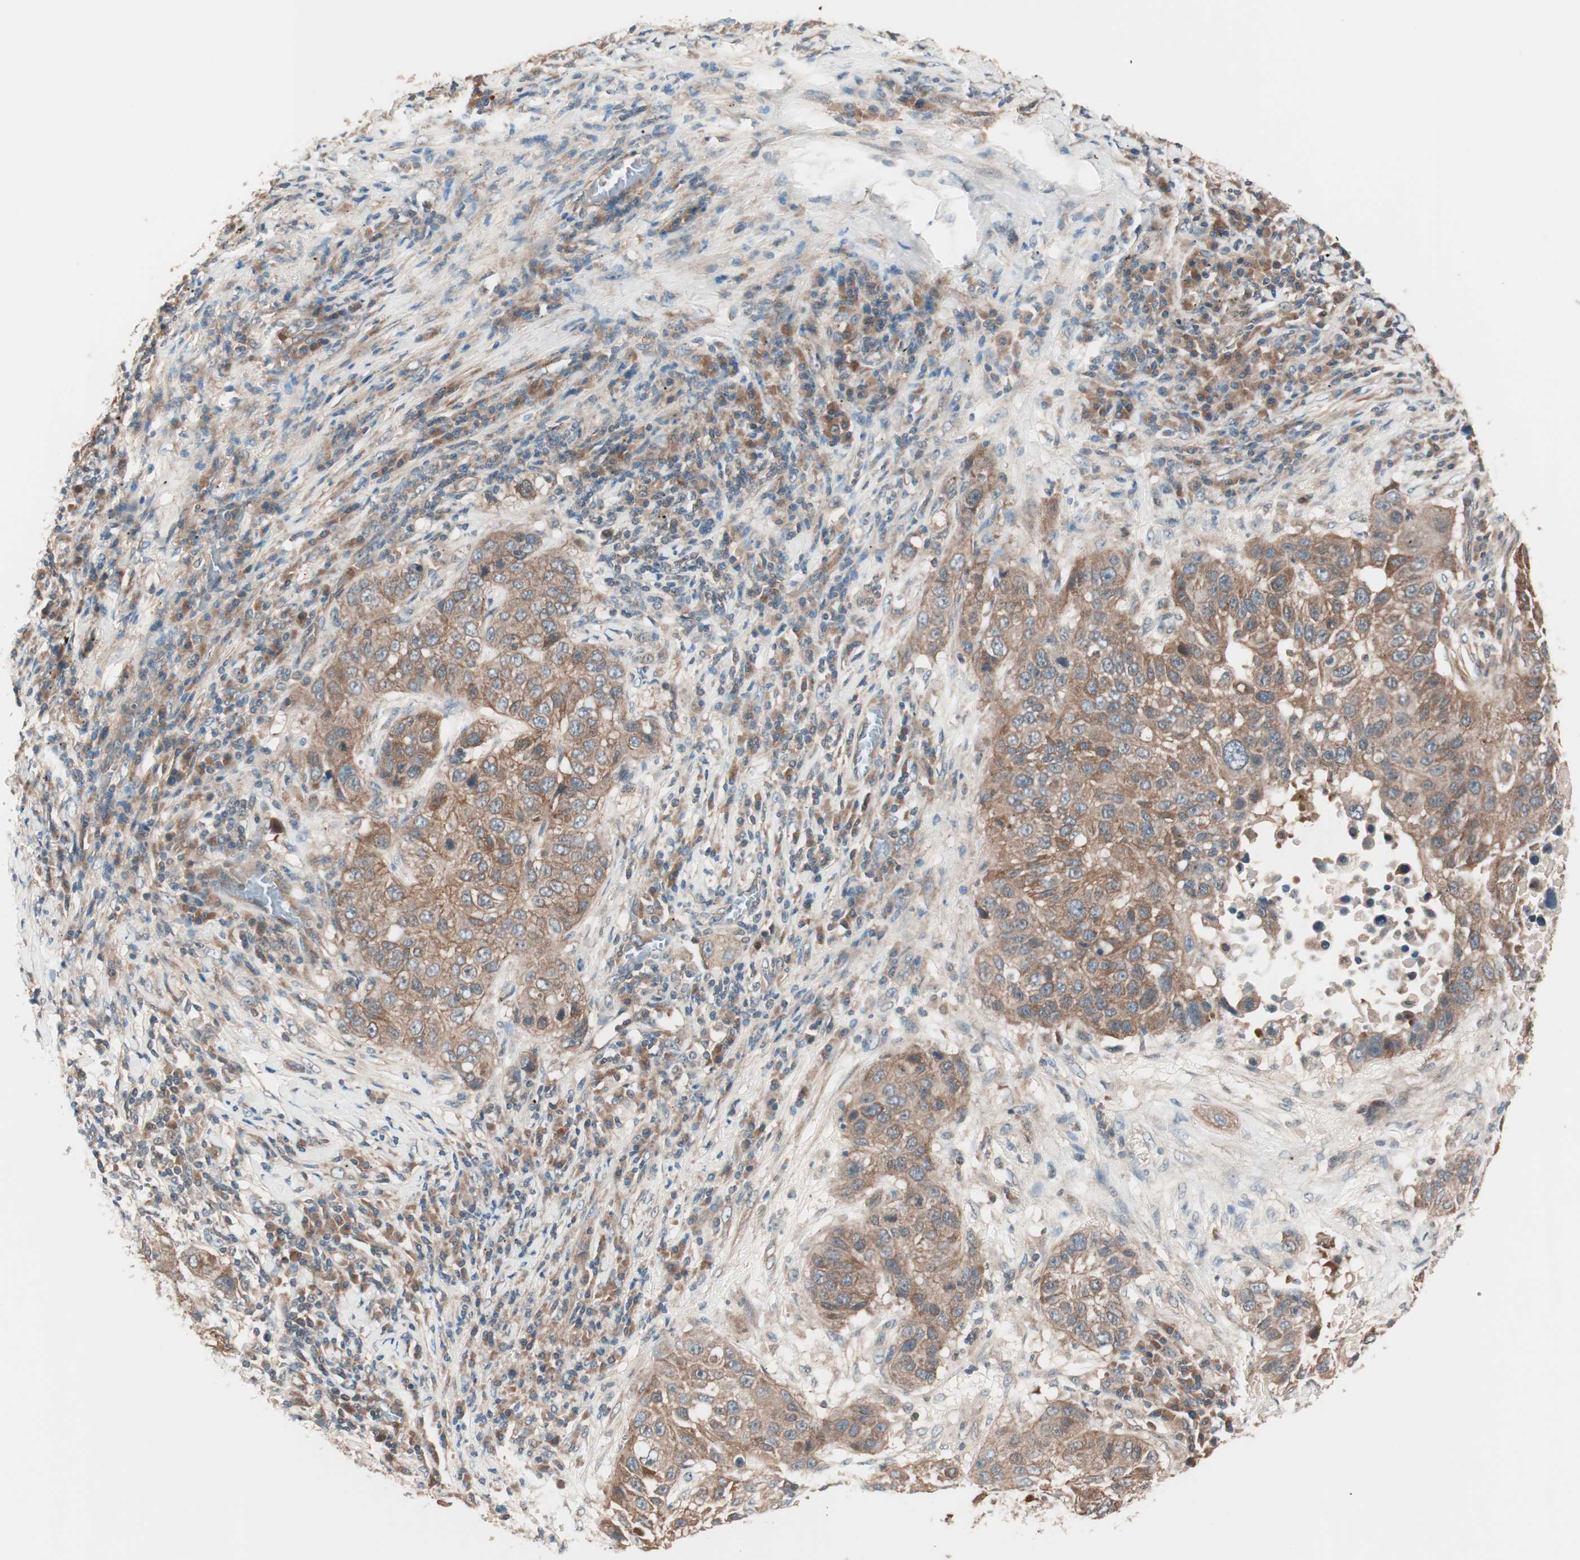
{"staining": {"intensity": "moderate", "quantity": ">75%", "location": "cytoplasmic/membranous"}, "tissue": "lung cancer", "cell_type": "Tumor cells", "image_type": "cancer", "snomed": [{"axis": "morphology", "description": "Squamous cell carcinoma, NOS"}, {"axis": "topography", "description": "Lung"}], "caption": "IHC (DAB (3,3'-diaminobenzidine)) staining of lung cancer (squamous cell carcinoma) shows moderate cytoplasmic/membranous protein positivity in approximately >75% of tumor cells.", "gene": "TSG101", "patient": {"sex": "male", "age": 57}}